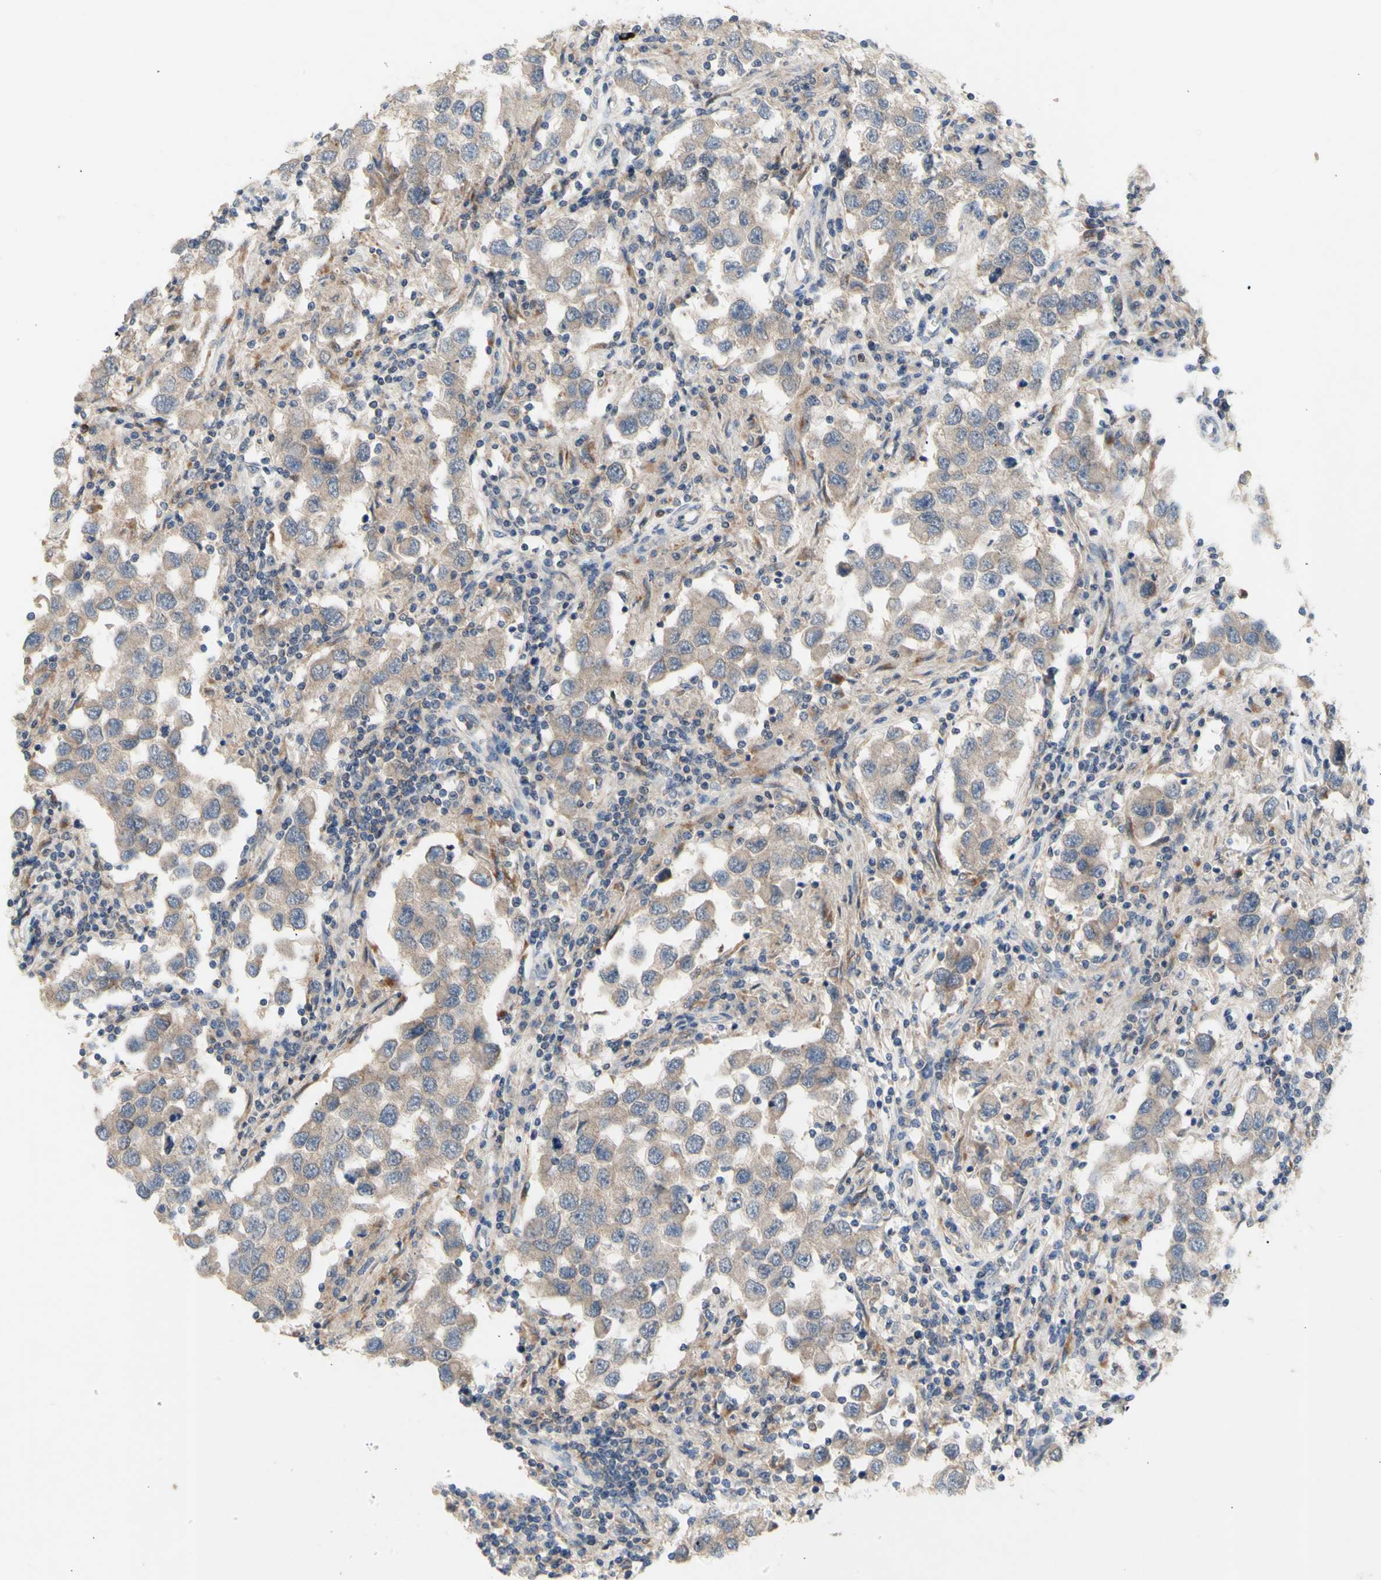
{"staining": {"intensity": "weak", "quantity": ">75%", "location": "cytoplasmic/membranous"}, "tissue": "testis cancer", "cell_type": "Tumor cells", "image_type": "cancer", "snomed": [{"axis": "morphology", "description": "Carcinoma, Embryonal, NOS"}, {"axis": "topography", "description": "Testis"}], "caption": "Testis cancer (embryonal carcinoma) stained for a protein exhibits weak cytoplasmic/membranous positivity in tumor cells. (Stains: DAB in brown, nuclei in blue, Microscopy: brightfield microscopy at high magnification).", "gene": "NLRP1", "patient": {"sex": "male", "age": 21}}